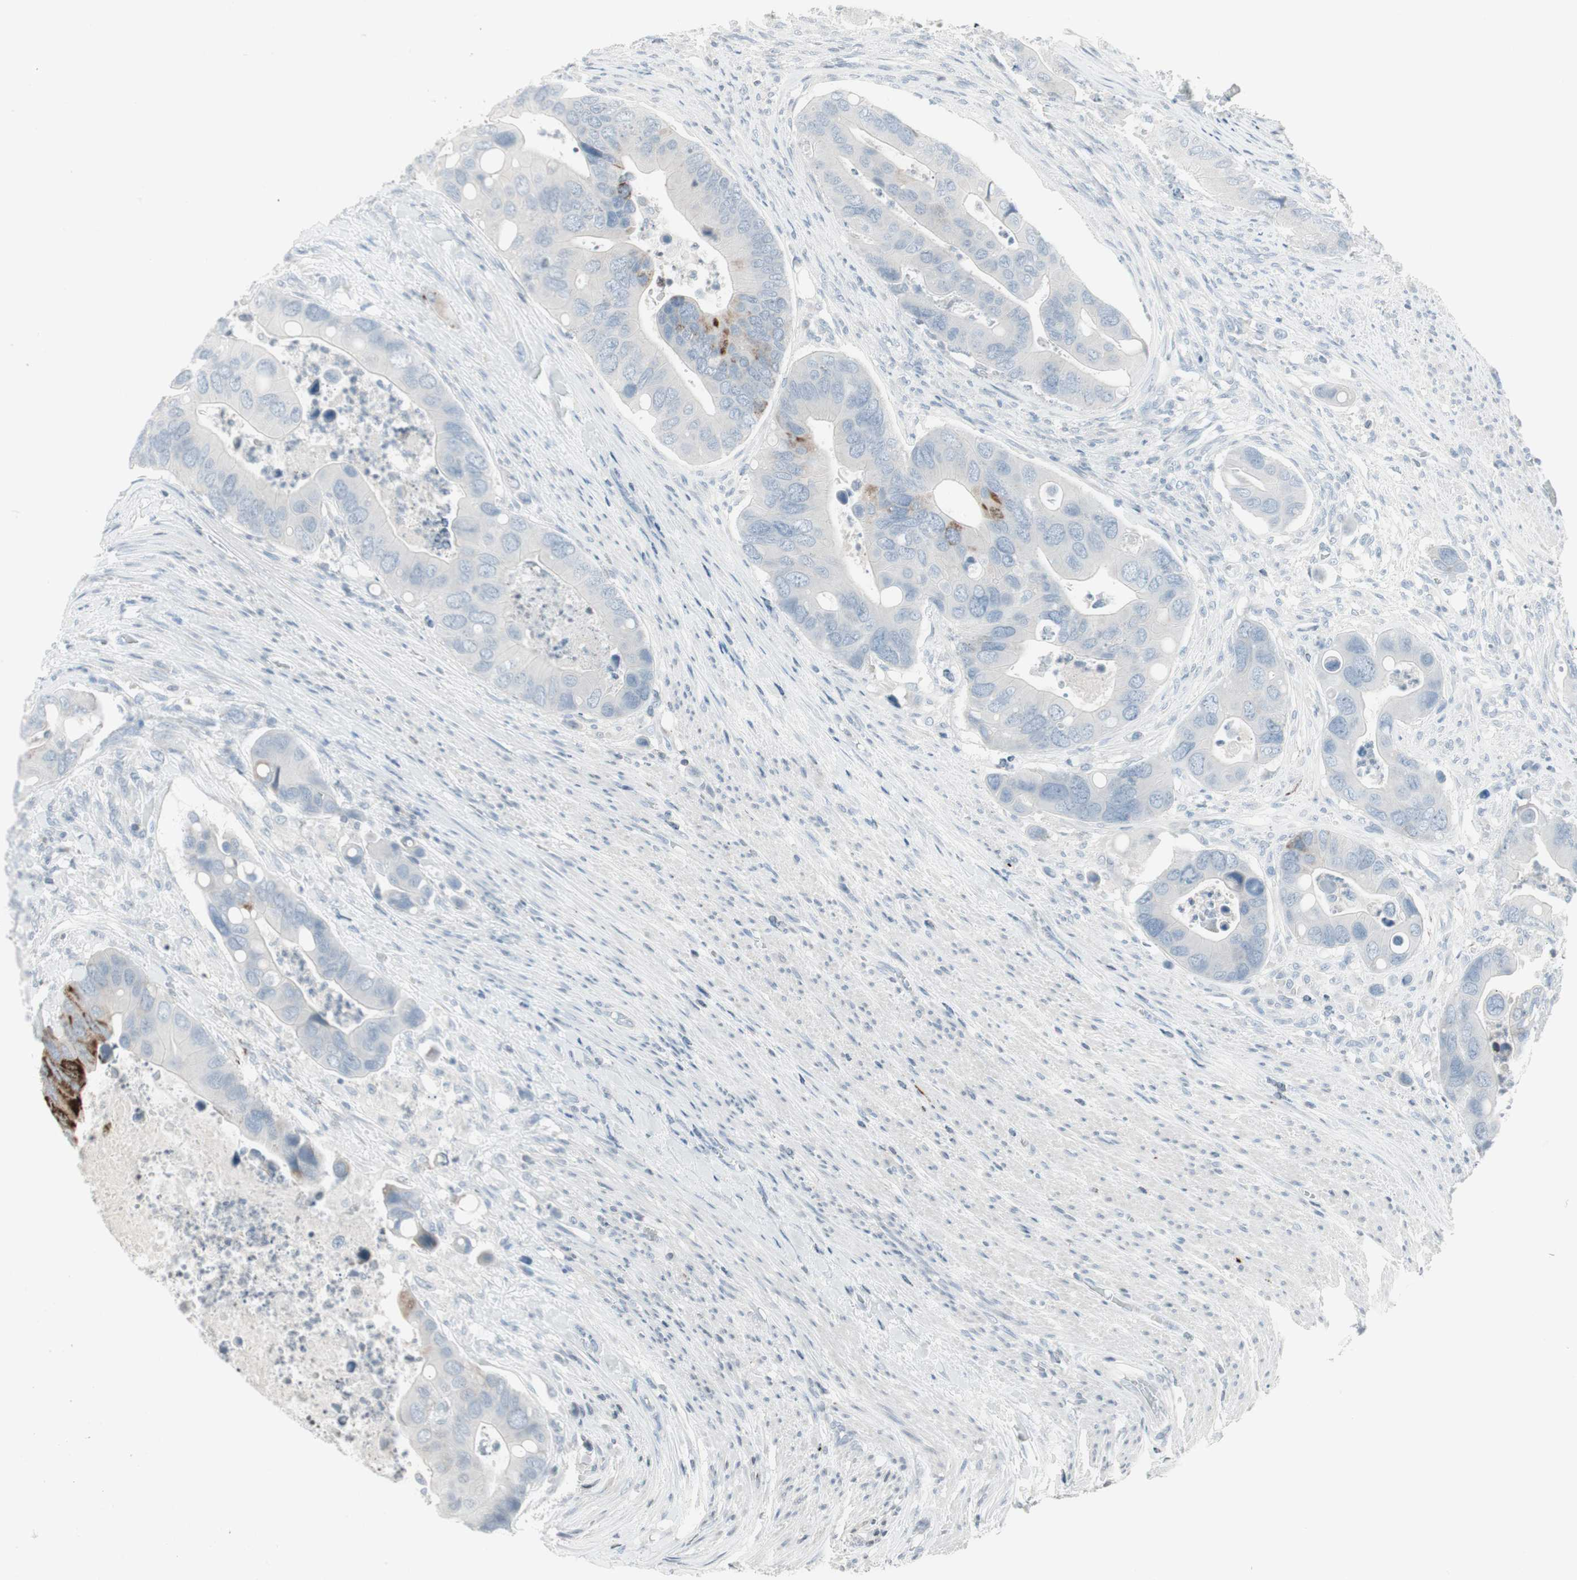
{"staining": {"intensity": "strong", "quantity": "<25%", "location": "cytoplasmic/membranous"}, "tissue": "colorectal cancer", "cell_type": "Tumor cells", "image_type": "cancer", "snomed": [{"axis": "morphology", "description": "Adenocarcinoma, NOS"}, {"axis": "topography", "description": "Rectum"}], "caption": "There is medium levels of strong cytoplasmic/membranous staining in tumor cells of colorectal cancer (adenocarcinoma), as demonstrated by immunohistochemical staining (brown color).", "gene": "ARG2", "patient": {"sex": "female", "age": 57}}